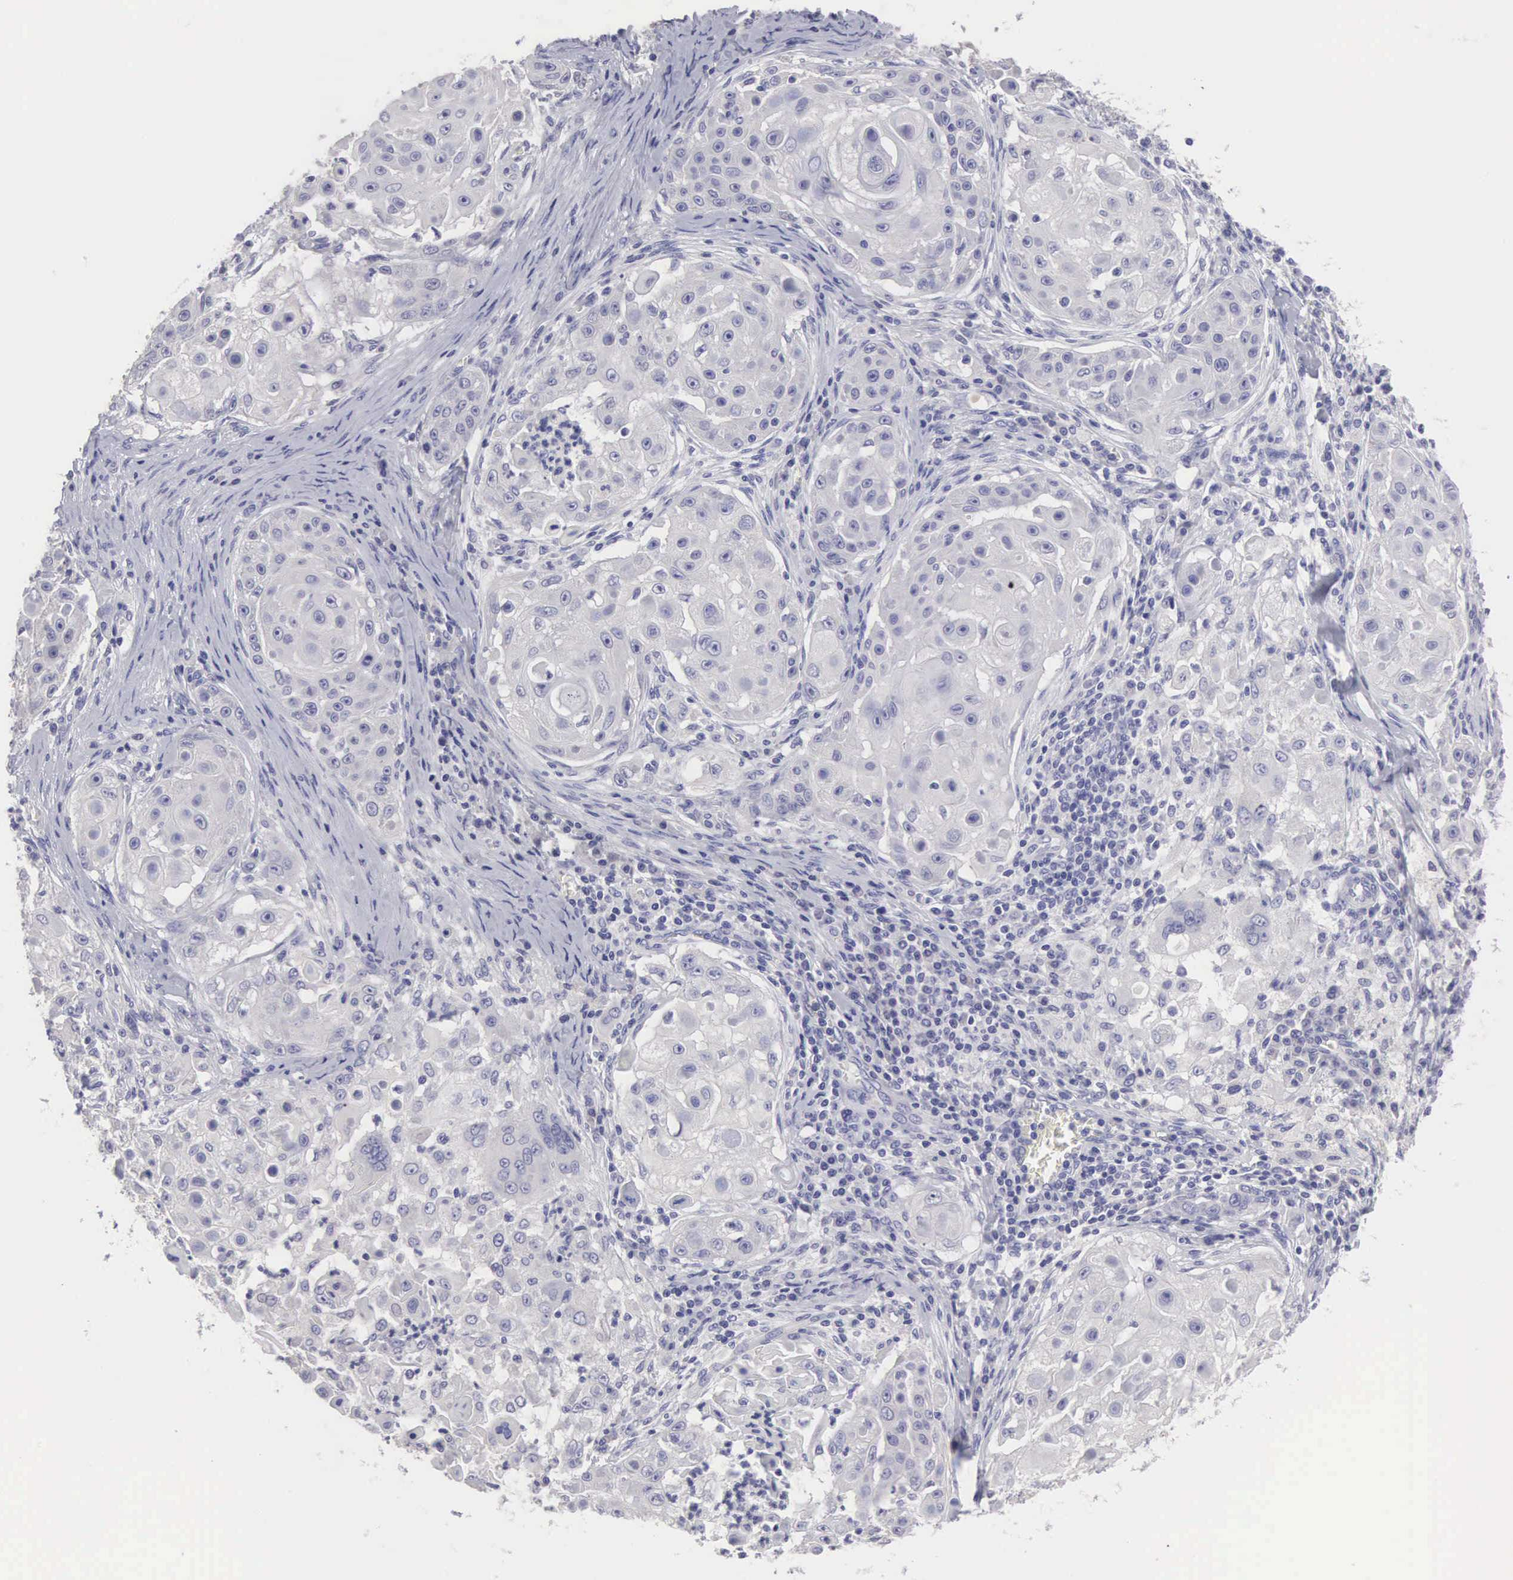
{"staining": {"intensity": "negative", "quantity": "none", "location": "none"}, "tissue": "skin cancer", "cell_type": "Tumor cells", "image_type": "cancer", "snomed": [{"axis": "morphology", "description": "Squamous cell carcinoma, NOS"}, {"axis": "topography", "description": "Skin"}], "caption": "This photomicrograph is of skin squamous cell carcinoma stained with immunohistochemistry to label a protein in brown with the nuclei are counter-stained blue. There is no staining in tumor cells.", "gene": "SLITRK4", "patient": {"sex": "female", "age": 57}}